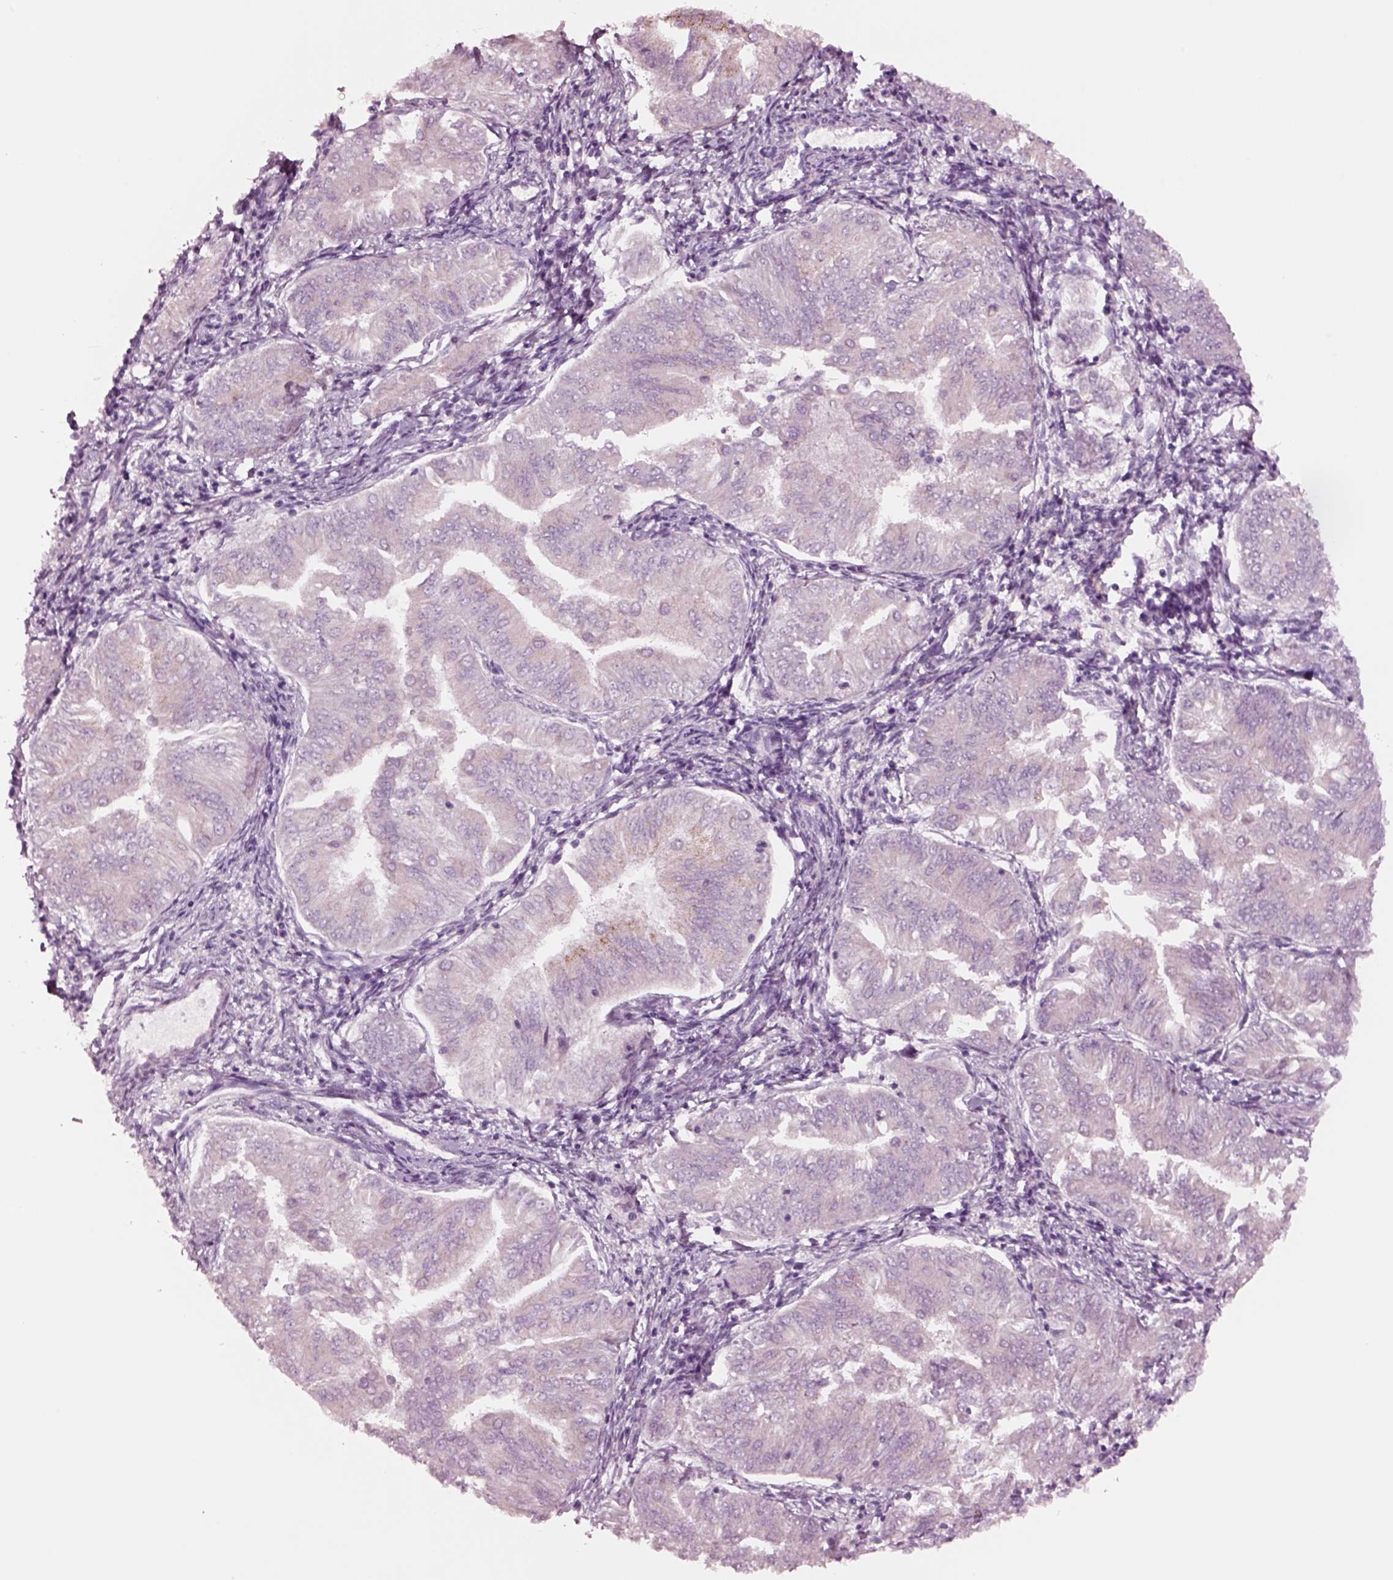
{"staining": {"intensity": "negative", "quantity": "none", "location": "none"}, "tissue": "endometrial cancer", "cell_type": "Tumor cells", "image_type": "cancer", "snomed": [{"axis": "morphology", "description": "Adenocarcinoma, NOS"}, {"axis": "topography", "description": "Endometrium"}], "caption": "An IHC histopathology image of adenocarcinoma (endometrial) is shown. There is no staining in tumor cells of adenocarcinoma (endometrial). Brightfield microscopy of immunohistochemistry (IHC) stained with DAB (3,3'-diaminobenzidine) (brown) and hematoxylin (blue), captured at high magnification.", "gene": "NMRK2", "patient": {"sex": "female", "age": 53}}